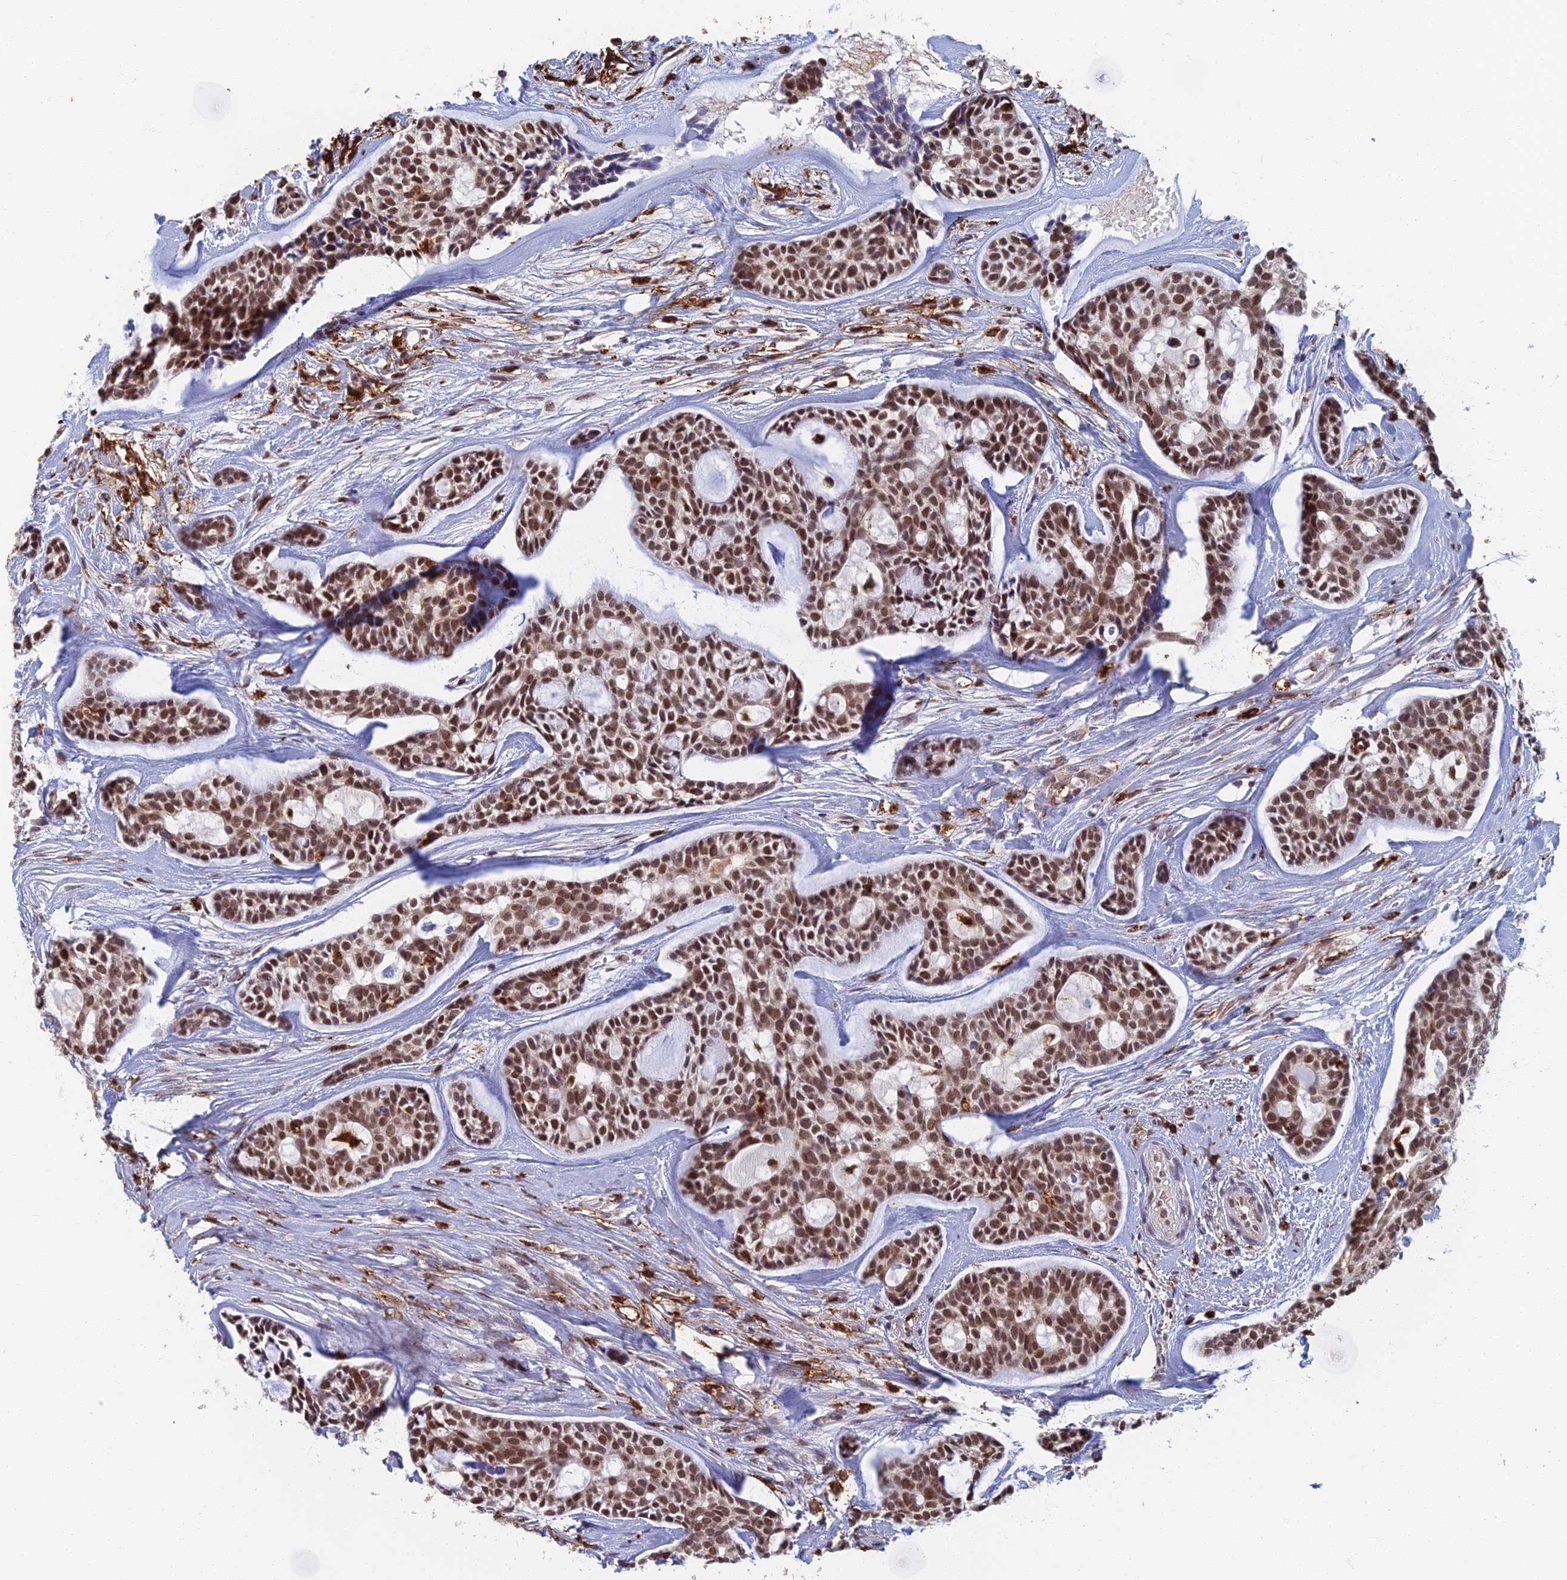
{"staining": {"intensity": "moderate", "quantity": ">75%", "location": "nuclear"}, "tissue": "head and neck cancer", "cell_type": "Tumor cells", "image_type": "cancer", "snomed": [{"axis": "morphology", "description": "Normal tissue, NOS"}, {"axis": "morphology", "description": "Adenocarcinoma, NOS"}, {"axis": "topography", "description": "Subcutis"}, {"axis": "topography", "description": "Nasopharynx"}, {"axis": "topography", "description": "Head-Neck"}], "caption": "Immunohistochemistry (IHC) staining of head and neck adenocarcinoma, which exhibits medium levels of moderate nuclear expression in about >75% of tumor cells indicating moderate nuclear protein positivity. The staining was performed using DAB (brown) for protein detection and nuclei were counterstained in hematoxylin (blue).", "gene": "GPATCH1", "patient": {"sex": "female", "age": 73}}